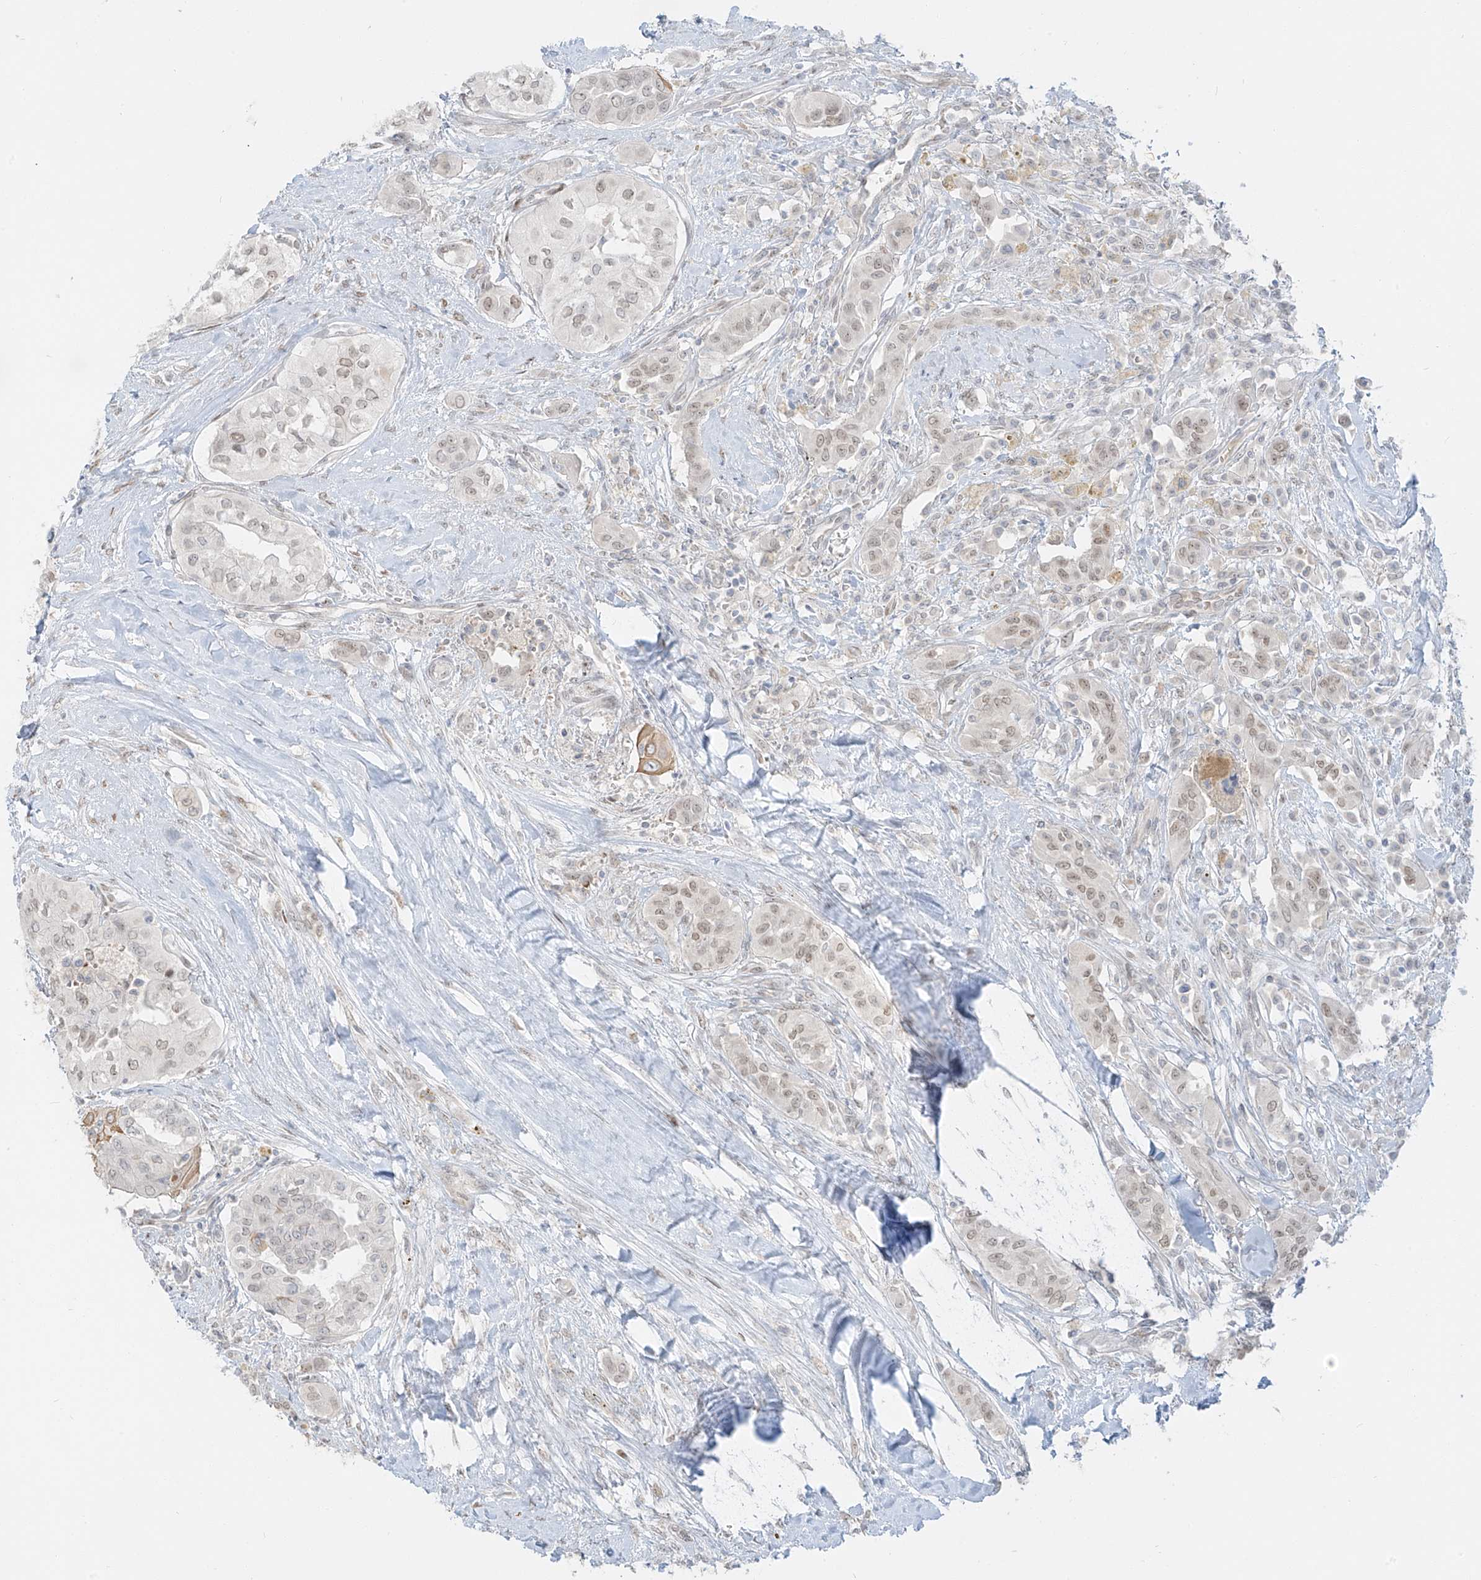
{"staining": {"intensity": "weak", "quantity": "25%-75%", "location": "nuclear"}, "tissue": "thyroid cancer", "cell_type": "Tumor cells", "image_type": "cancer", "snomed": [{"axis": "morphology", "description": "Papillary adenocarcinoma, NOS"}, {"axis": "topography", "description": "Thyroid gland"}], "caption": "Tumor cells display low levels of weak nuclear expression in approximately 25%-75% of cells in thyroid cancer (papillary adenocarcinoma).", "gene": "ZNF774", "patient": {"sex": "female", "age": 59}}